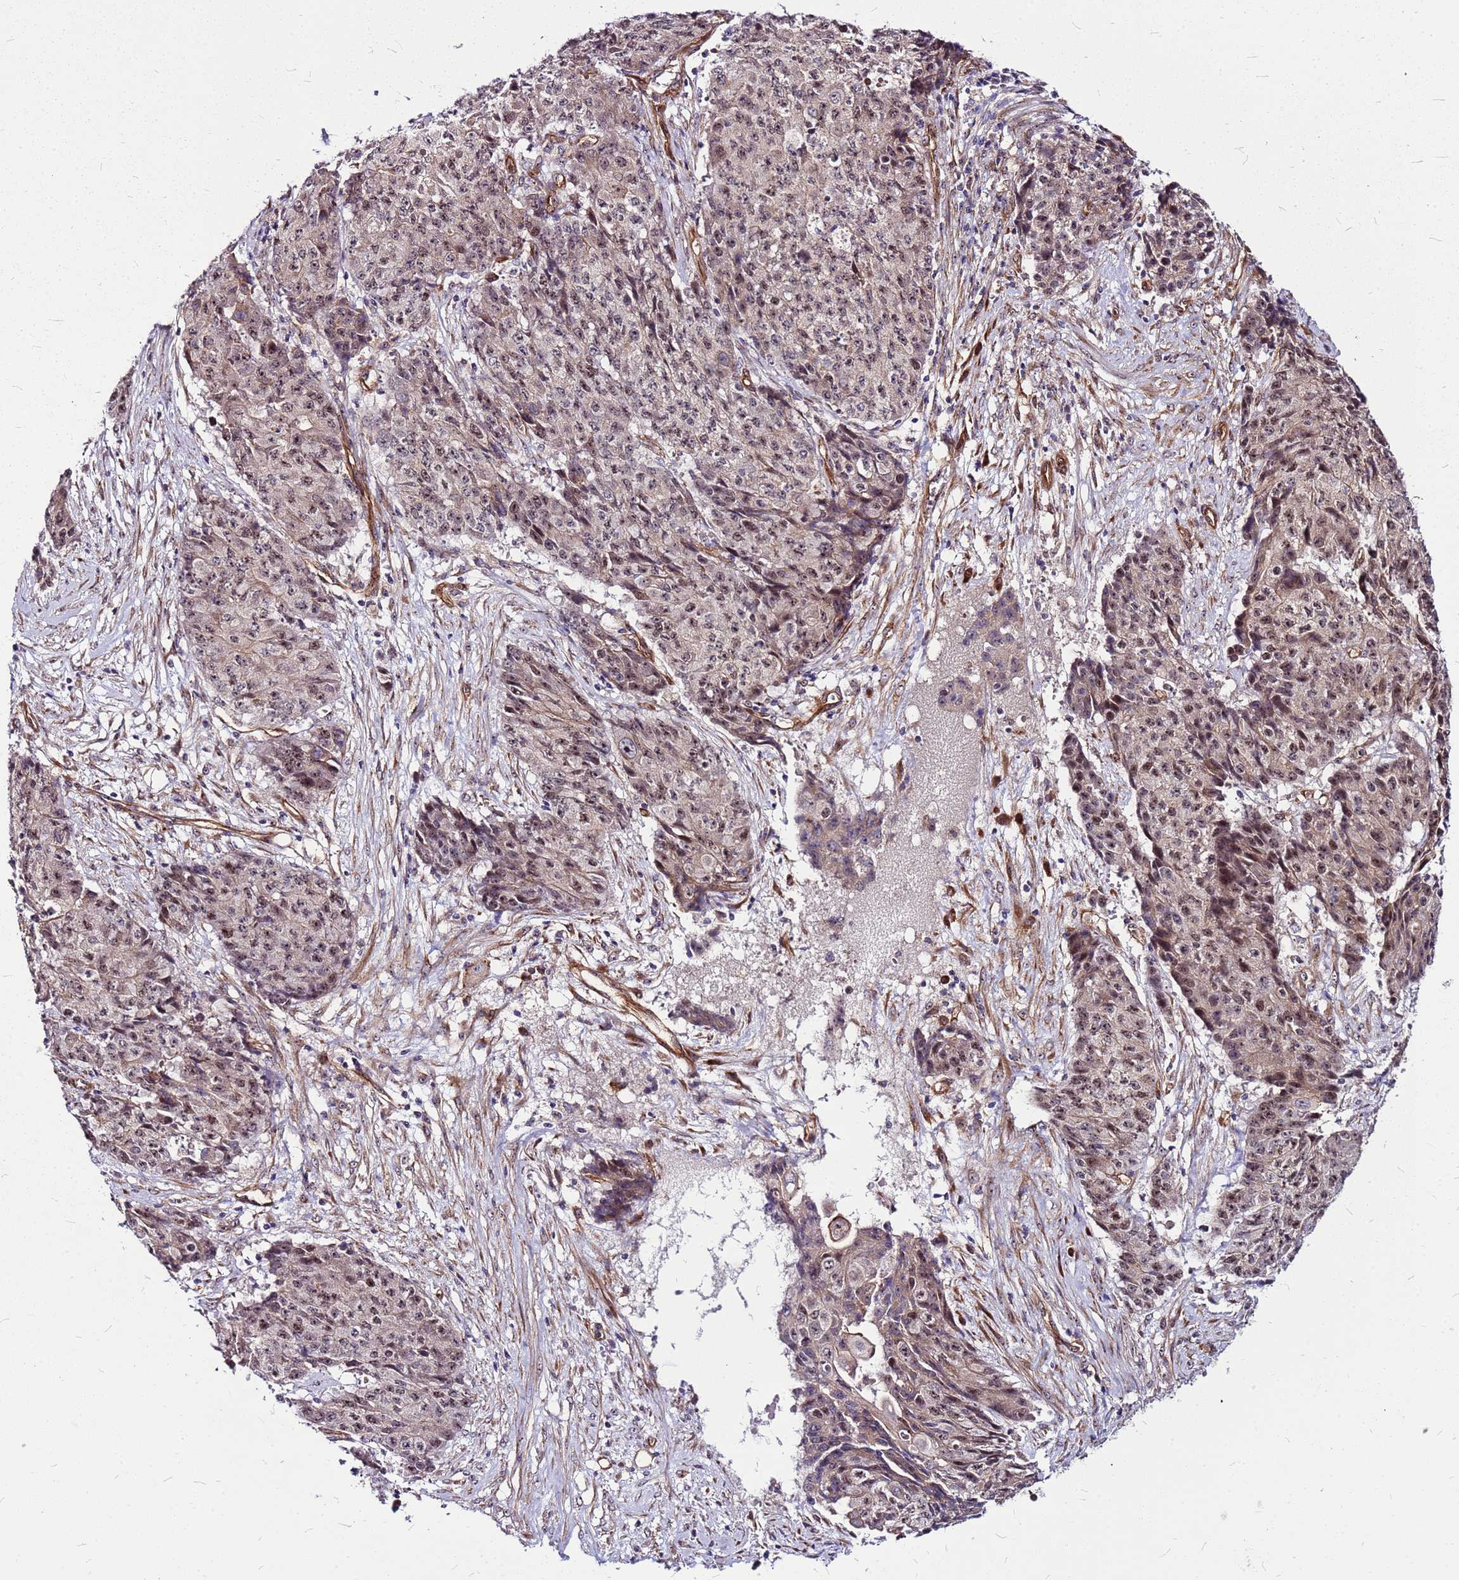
{"staining": {"intensity": "weak", "quantity": ">75%", "location": "nuclear"}, "tissue": "ovarian cancer", "cell_type": "Tumor cells", "image_type": "cancer", "snomed": [{"axis": "morphology", "description": "Carcinoma, endometroid"}, {"axis": "topography", "description": "Ovary"}], "caption": "The immunohistochemical stain shows weak nuclear staining in tumor cells of ovarian cancer (endometroid carcinoma) tissue.", "gene": "TOPAZ1", "patient": {"sex": "female", "age": 42}}